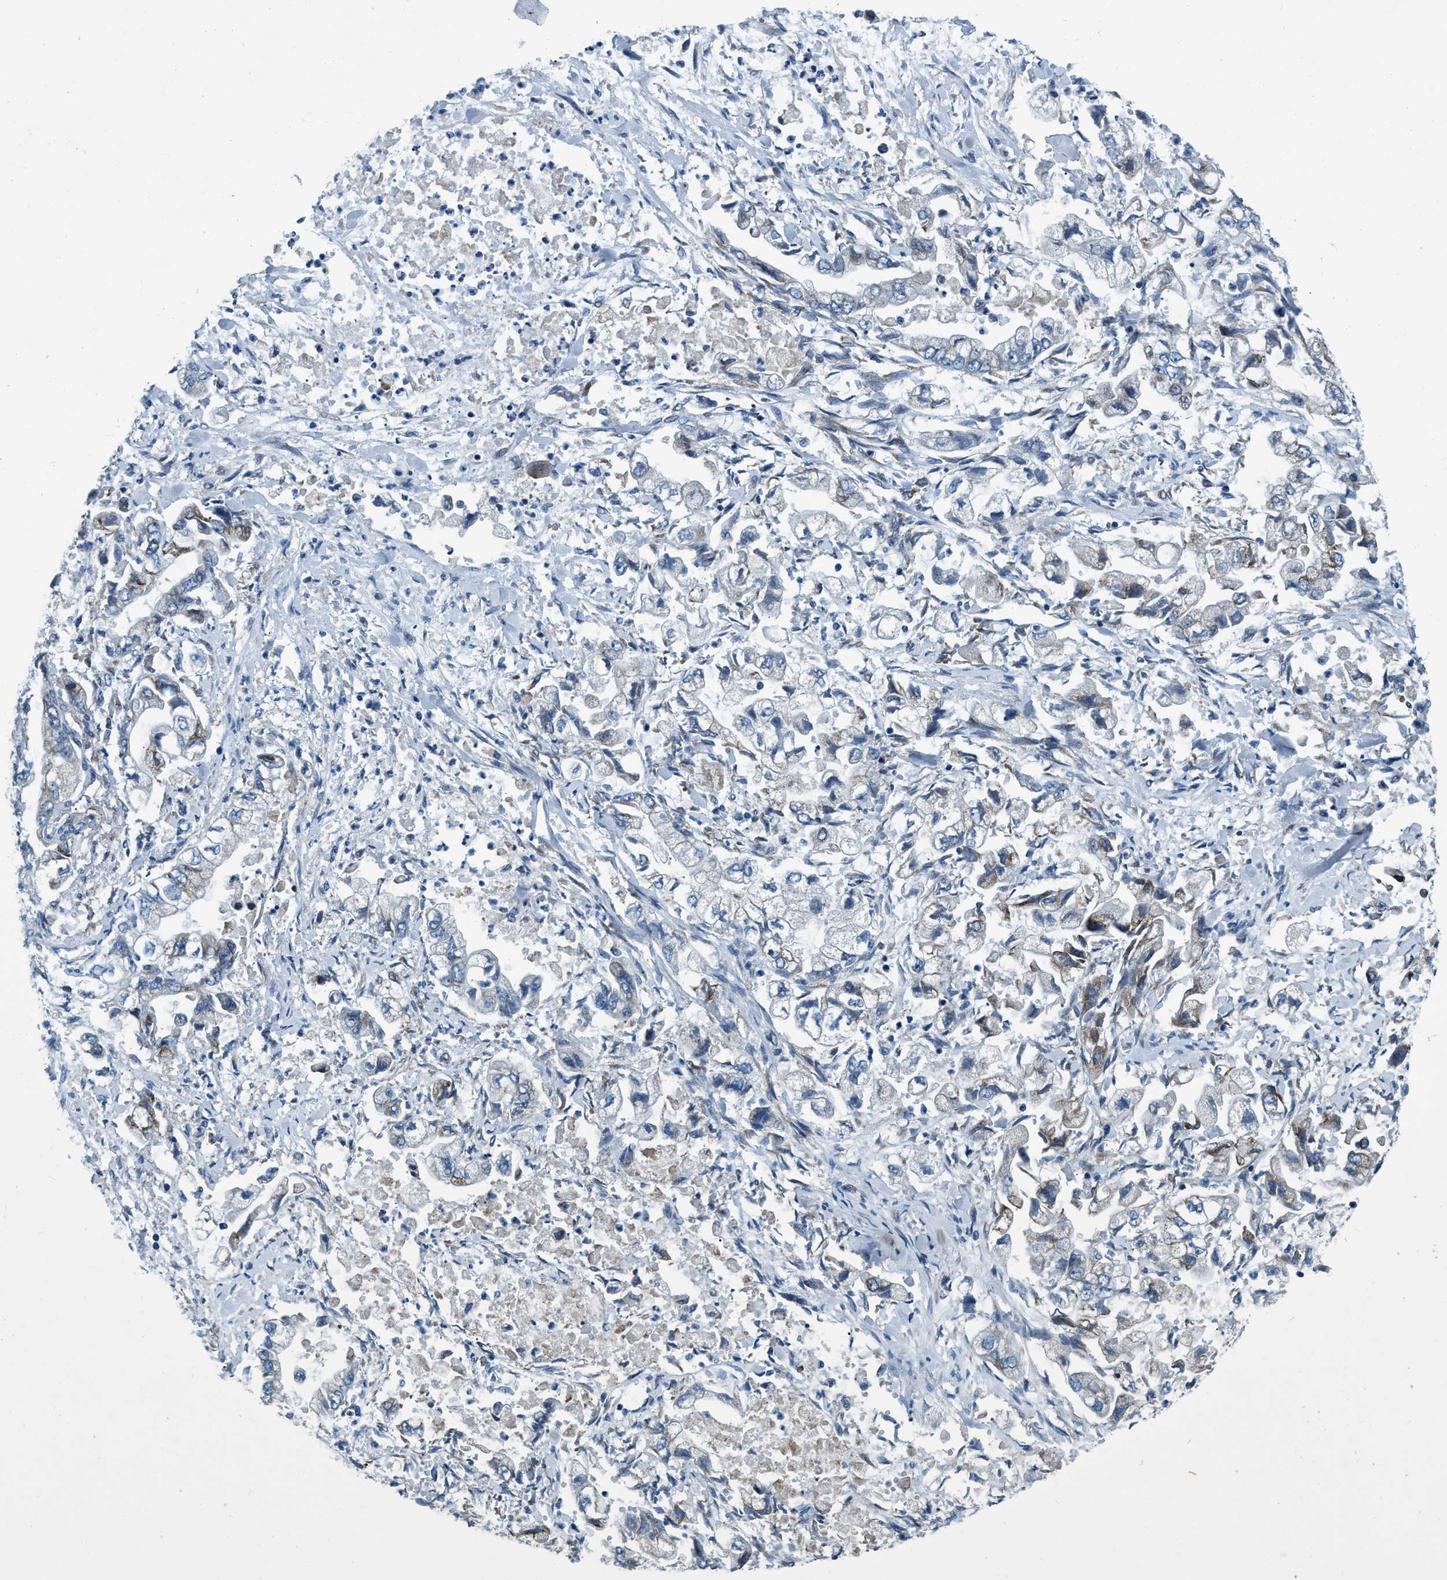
{"staining": {"intensity": "weak", "quantity": "<25%", "location": "cytoplasmic/membranous"}, "tissue": "stomach cancer", "cell_type": "Tumor cells", "image_type": "cancer", "snomed": [{"axis": "morphology", "description": "Normal tissue, NOS"}, {"axis": "morphology", "description": "Adenocarcinoma, NOS"}, {"axis": "topography", "description": "Stomach"}], "caption": "DAB immunohistochemical staining of adenocarcinoma (stomach) exhibits no significant expression in tumor cells.", "gene": "ARMC9", "patient": {"sex": "male", "age": 62}}